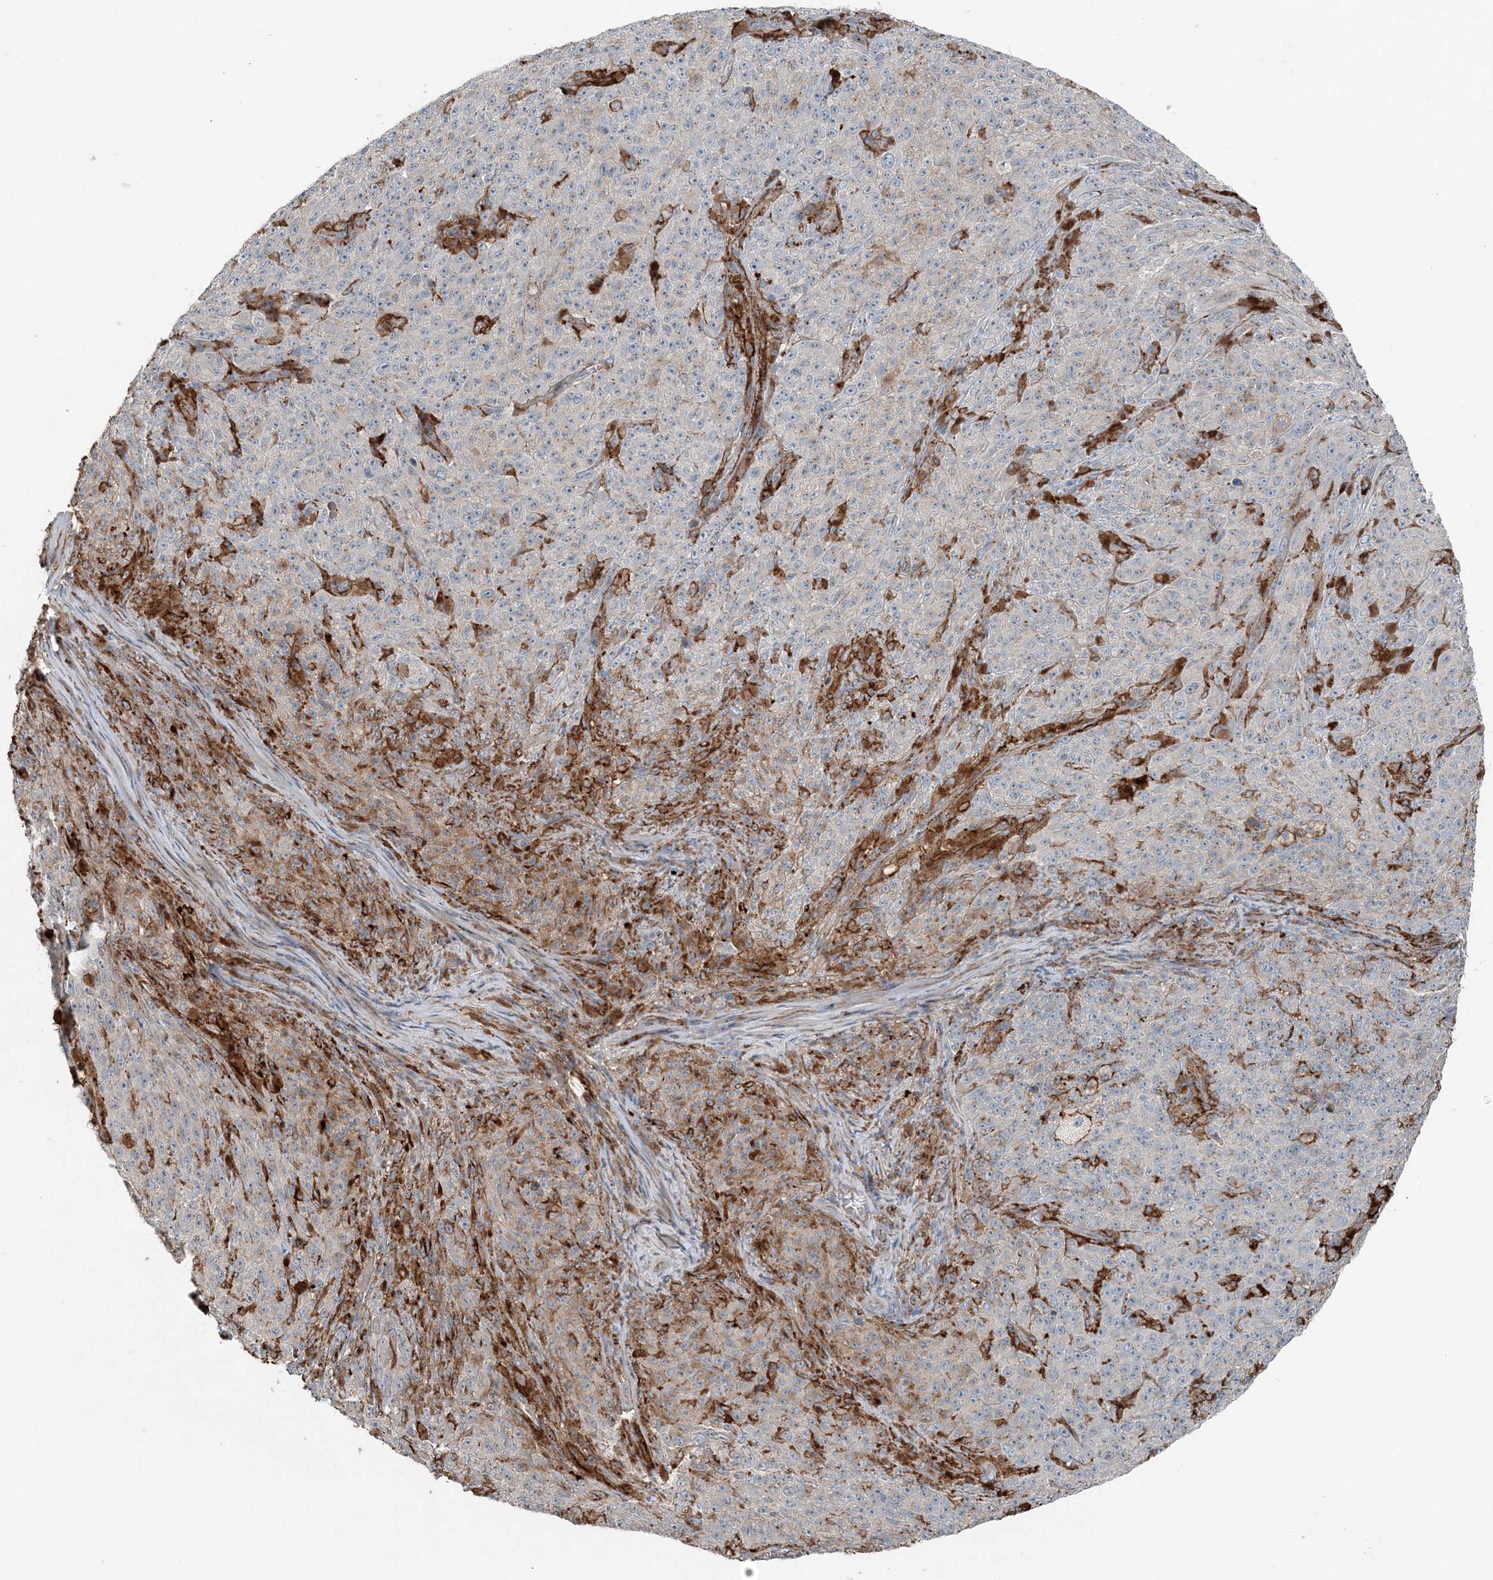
{"staining": {"intensity": "moderate", "quantity": "<25%", "location": "cytoplasmic/membranous"}, "tissue": "melanoma", "cell_type": "Tumor cells", "image_type": "cancer", "snomed": [{"axis": "morphology", "description": "Malignant melanoma, NOS"}, {"axis": "topography", "description": "Skin"}], "caption": "Human malignant melanoma stained for a protein (brown) exhibits moderate cytoplasmic/membranous positive expression in approximately <25% of tumor cells.", "gene": "KY", "patient": {"sex": "female", "age": 82}}